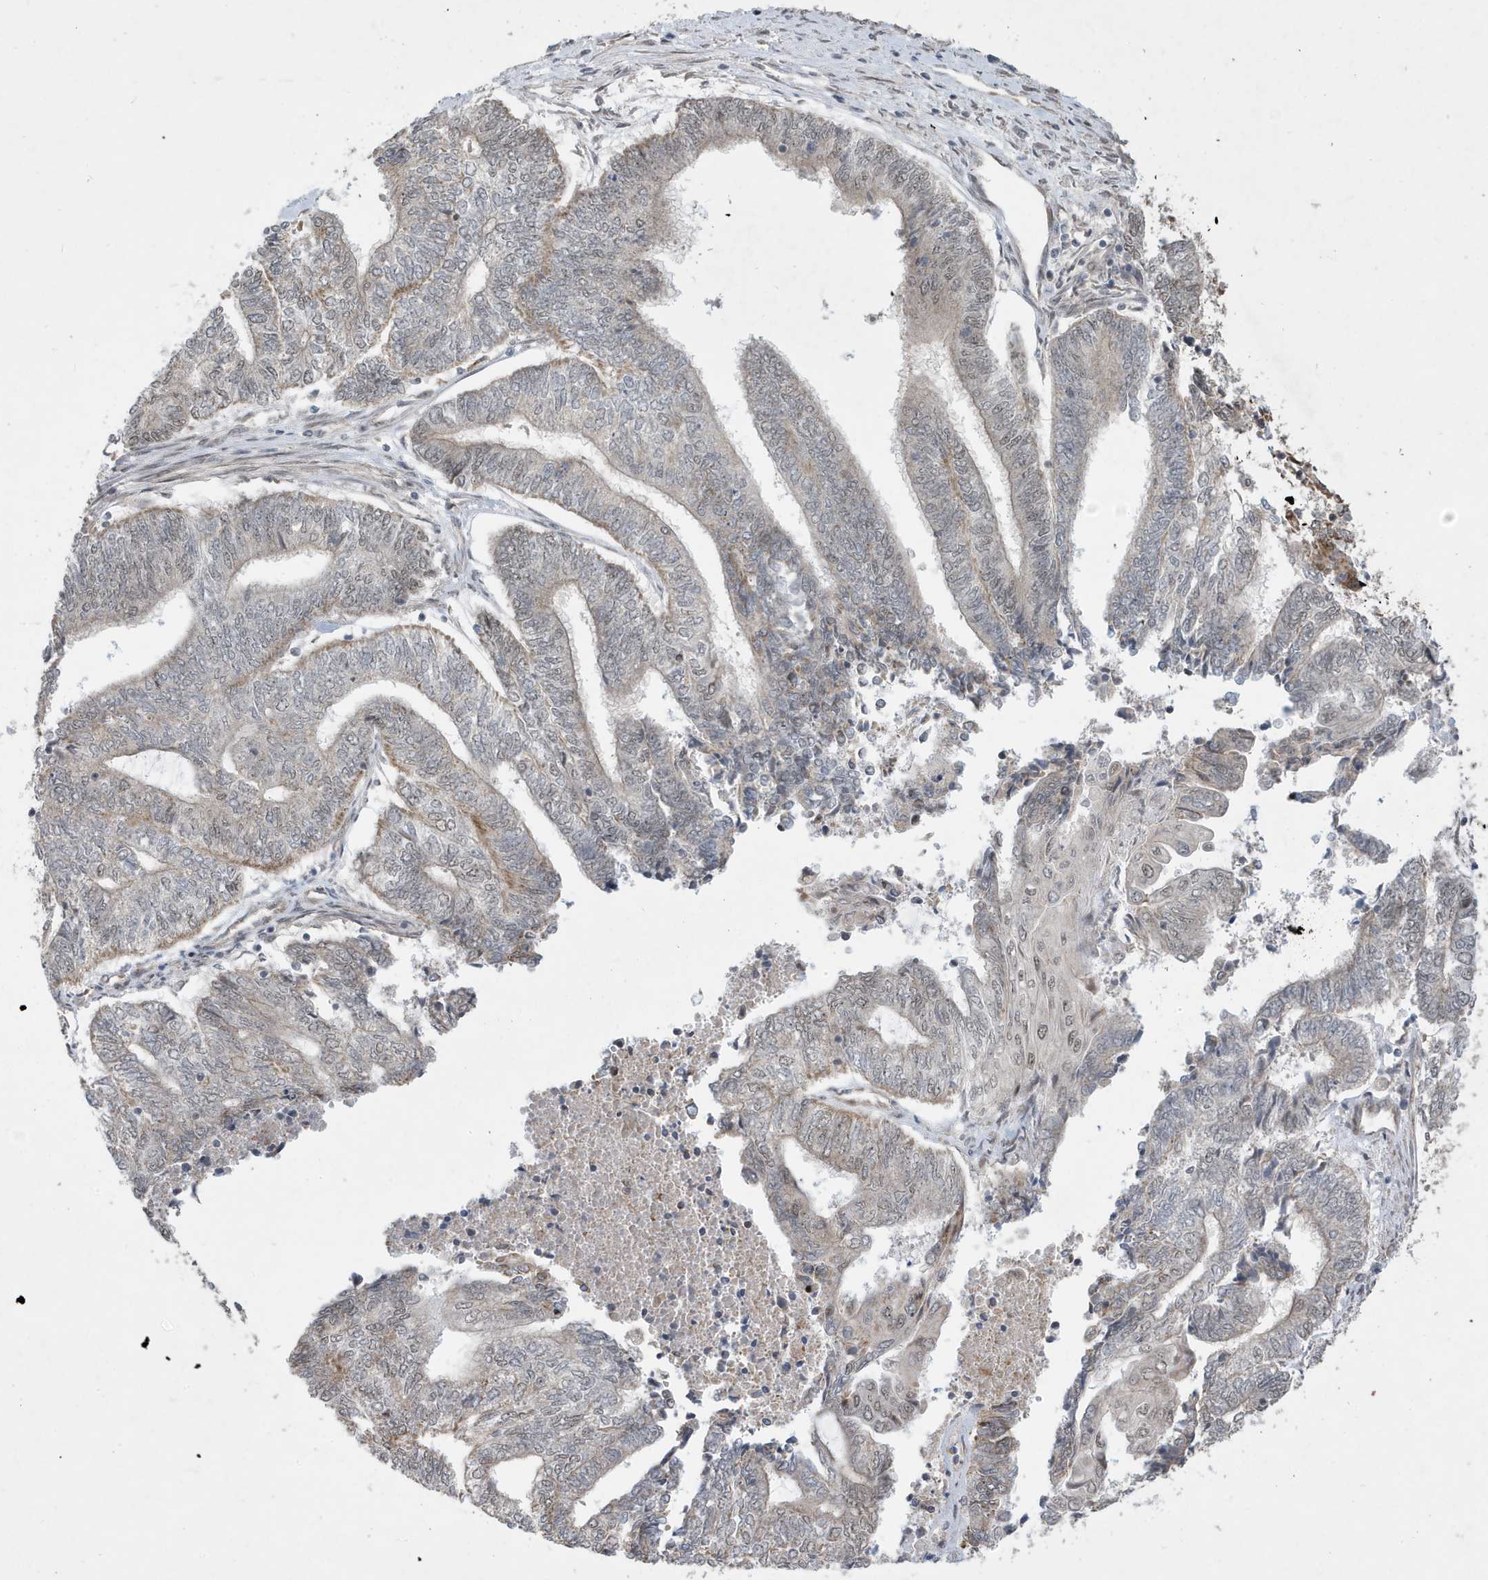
{"staining": {"intensity": "weak", "quantity": "<25%", "location": "cytoplasmic/membranous,nuclear"}, "tissue": "endometrial cancer", "cell_type": "Tumor cells", "image_type": "cancer", "snomed": [{"axis": "morphology", "description": "Adenocarcinoma, NOS"}, {"axis": "topography", "description": "Uterus"}, {"axis": "topography", "description": "Endometrium"}], "caption": "Protein analysis of endometrial cancer reveals no significant staining in tumor cells.", "gene": "FAM9B", "patient": {"sex": "female", "age": 70}}